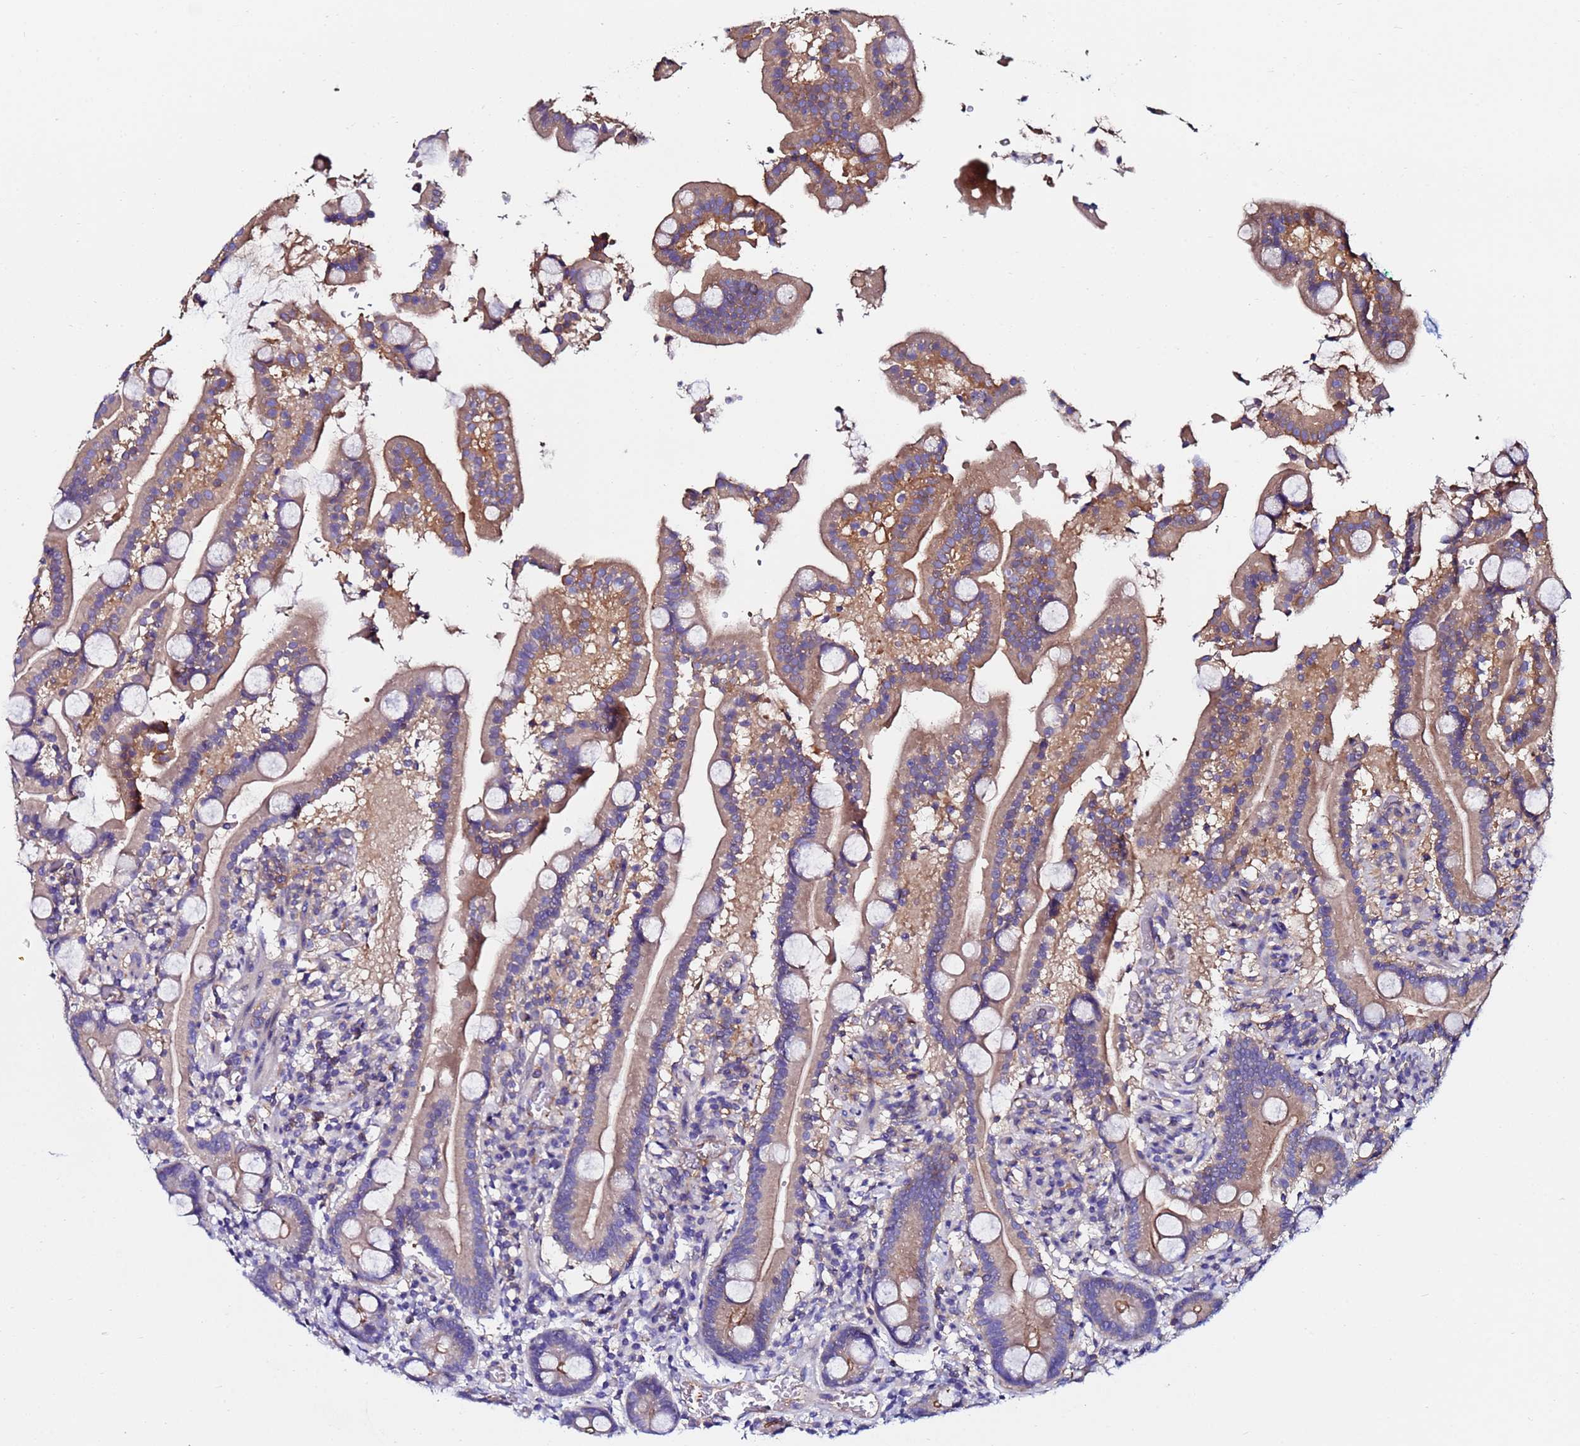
{"staining": {"intensity": "moderate", "quantity": ">75%", "location": "cytoplasmic/membranous"}, "tissue": "duodenum", "cell_type": "Glandular cells", "image_type": "normal", "snomed": [{"axis": "morphology", "description": "Normal tissue, NOS"}, {"axis": "topography", "description": "Duodenum"}], "caption": "Protein staining of benign duodenum demonstrates moderate cytoplasmic/membranous expression in approximately >75% of glandular cells. The staining is performed using DAB brown chromogen to label protein expression. The nuclei are counter-stained blue using hematoxylin.", "gene": "POTEE", "patient": {"sex": "male", "age": 55}}